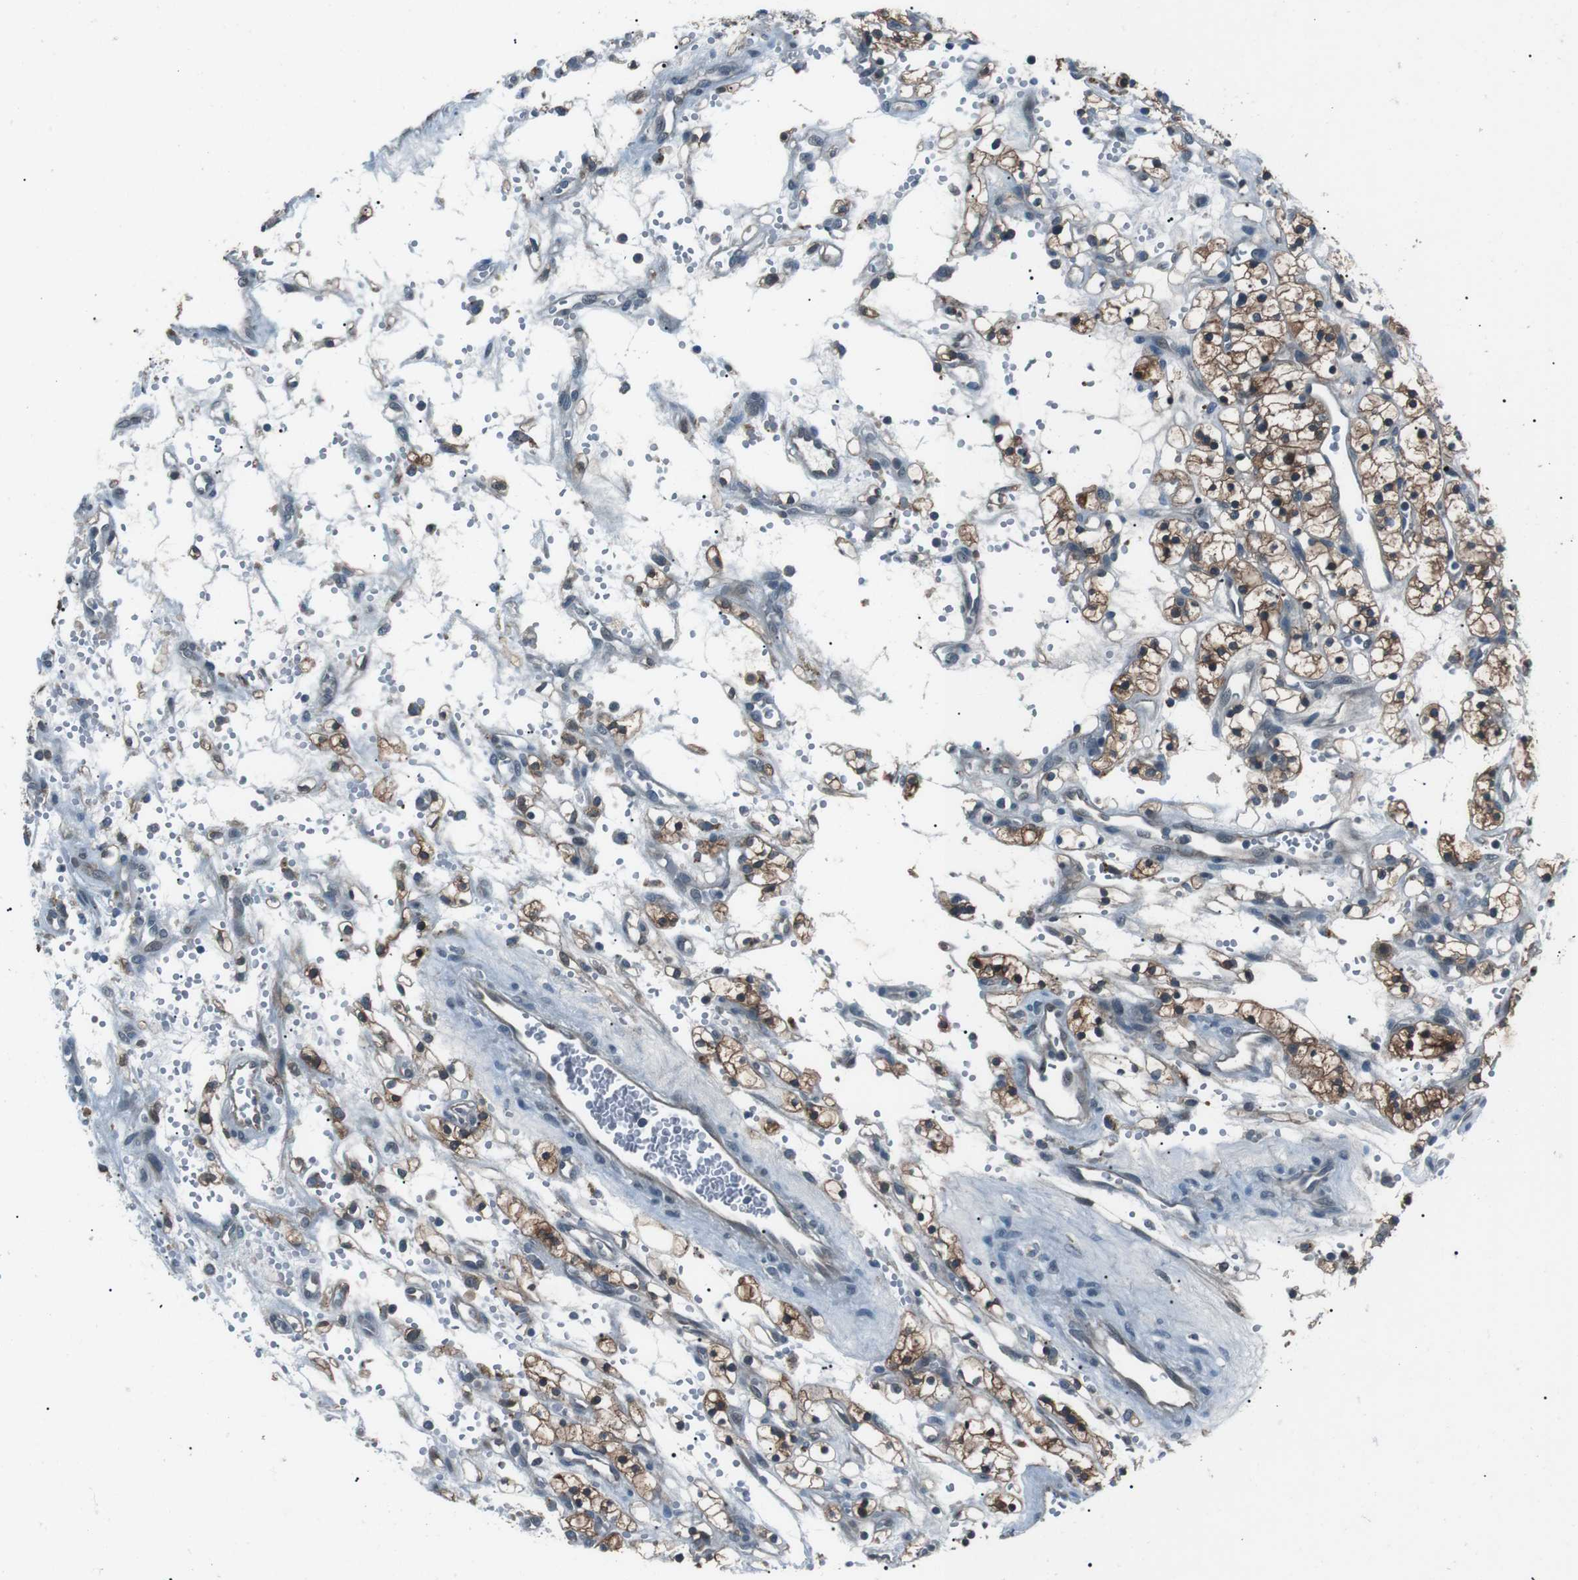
{"staining": {"intensity": "moderate", "quantity": ">75%", "location": "cytoplasmic/membranous"}, "tissue": "renal cancer", "cell_type": "Tumor cells", "image_type": "cancer", "snomed": [{"axis": "morphology", "description": "Adenocarcinoma, NOS"}, {"axis": "topography", "description": "Kidney"}], "caption": "This is an image of IHC staining of renal cancer, which shows moderate positivity in the cytoplasmic/membranous of tumor cells.", "gene": "LRIG2", "patient": {"sex": "female", "age": 57}}